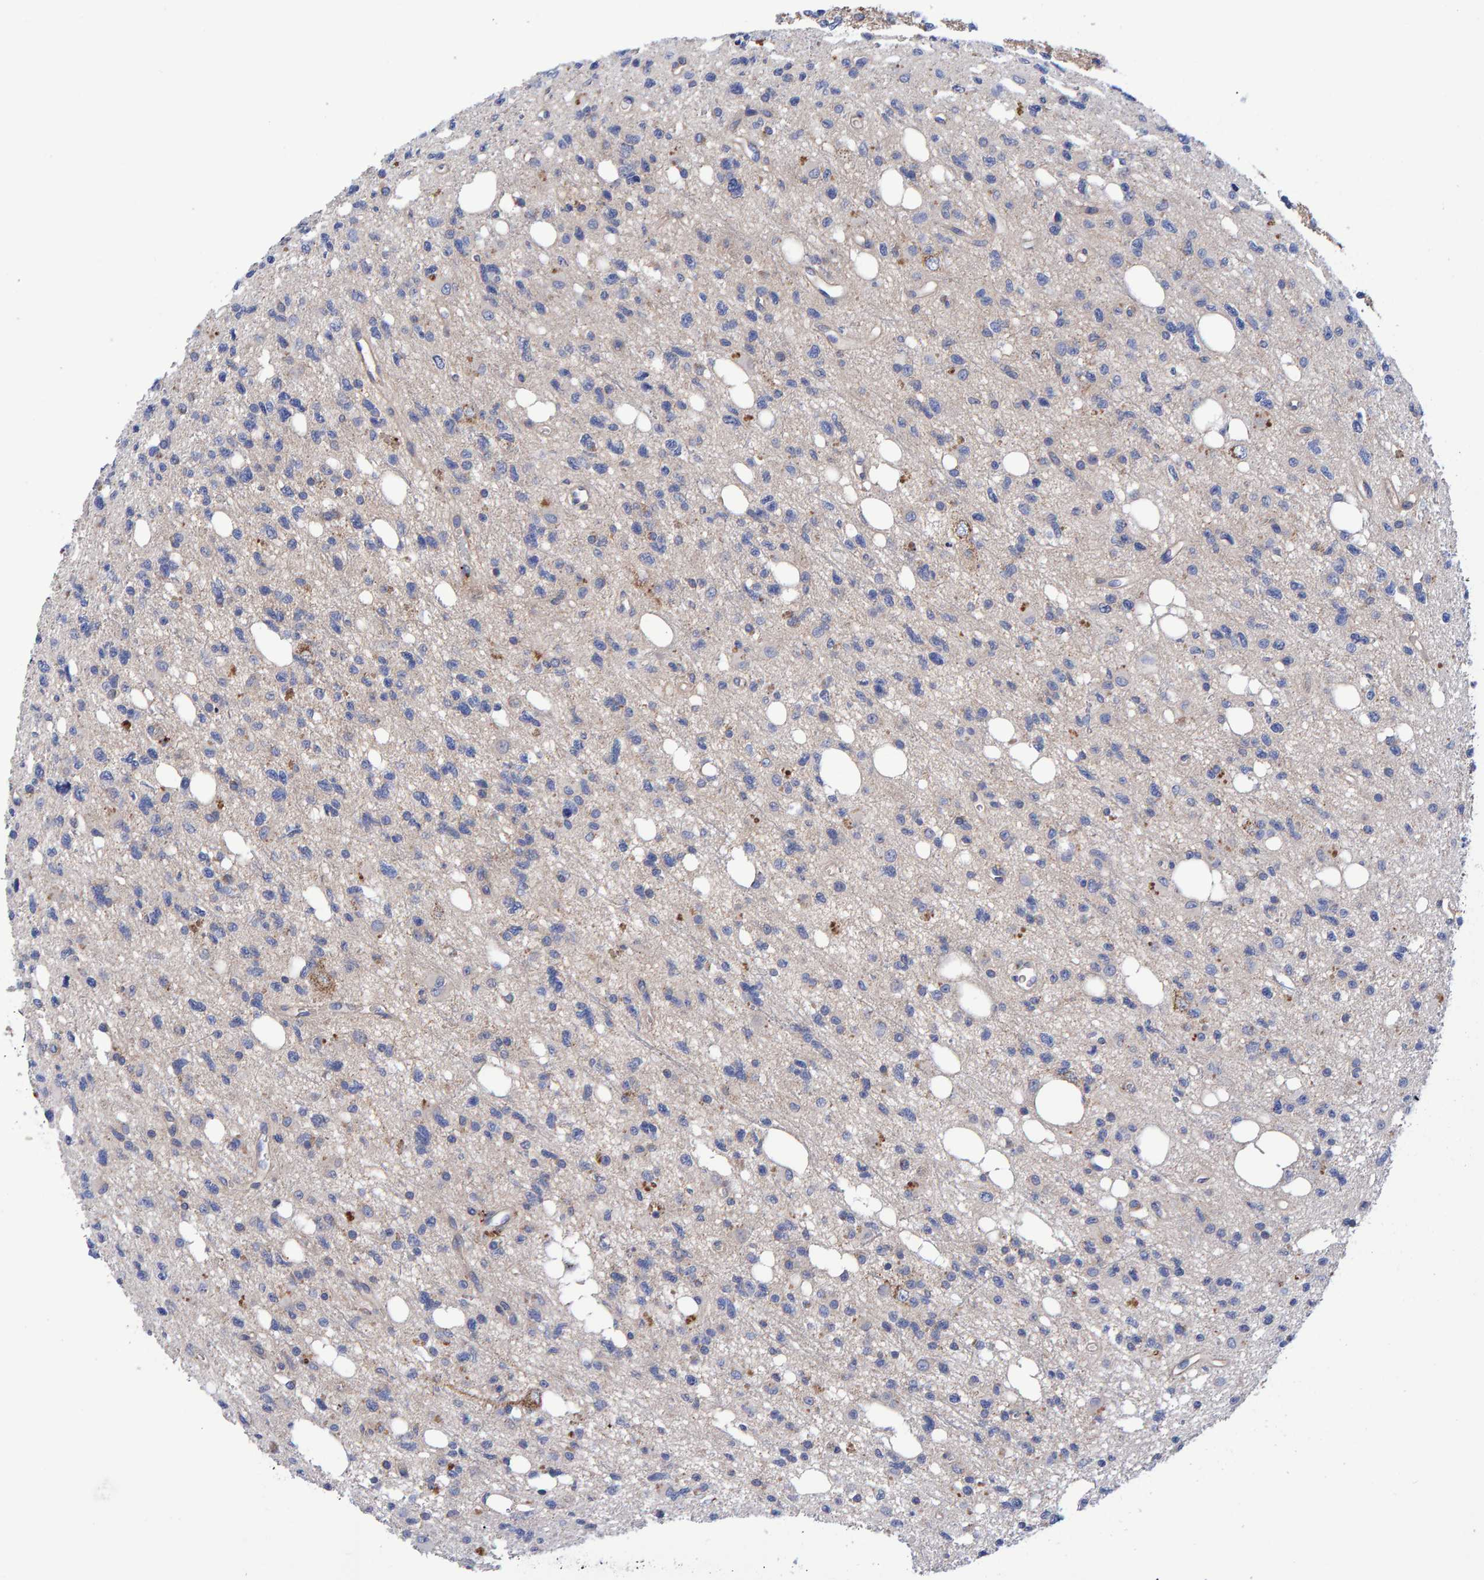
{"staining": {"intensity": "negative", "quantity": "none", "location": "none"}, "tissue": "glioma", "cell_type": "Tumor cells", "image_type": "cancer", "snomed": [{"axis": "morphology", "description": "Glioma, malignant, High grade"}, {"axis": "topography", "description": "Brain"}], "caption": "This image is of high-grade glioma (malignant) stained with immunohistochemistry (IHC) to label a protein in brown with the nuclei are counter-stained blue. There is no expression in tumor cells.", "gene": "EFR3A", "patient": {"sex": "female", "age": 62}}